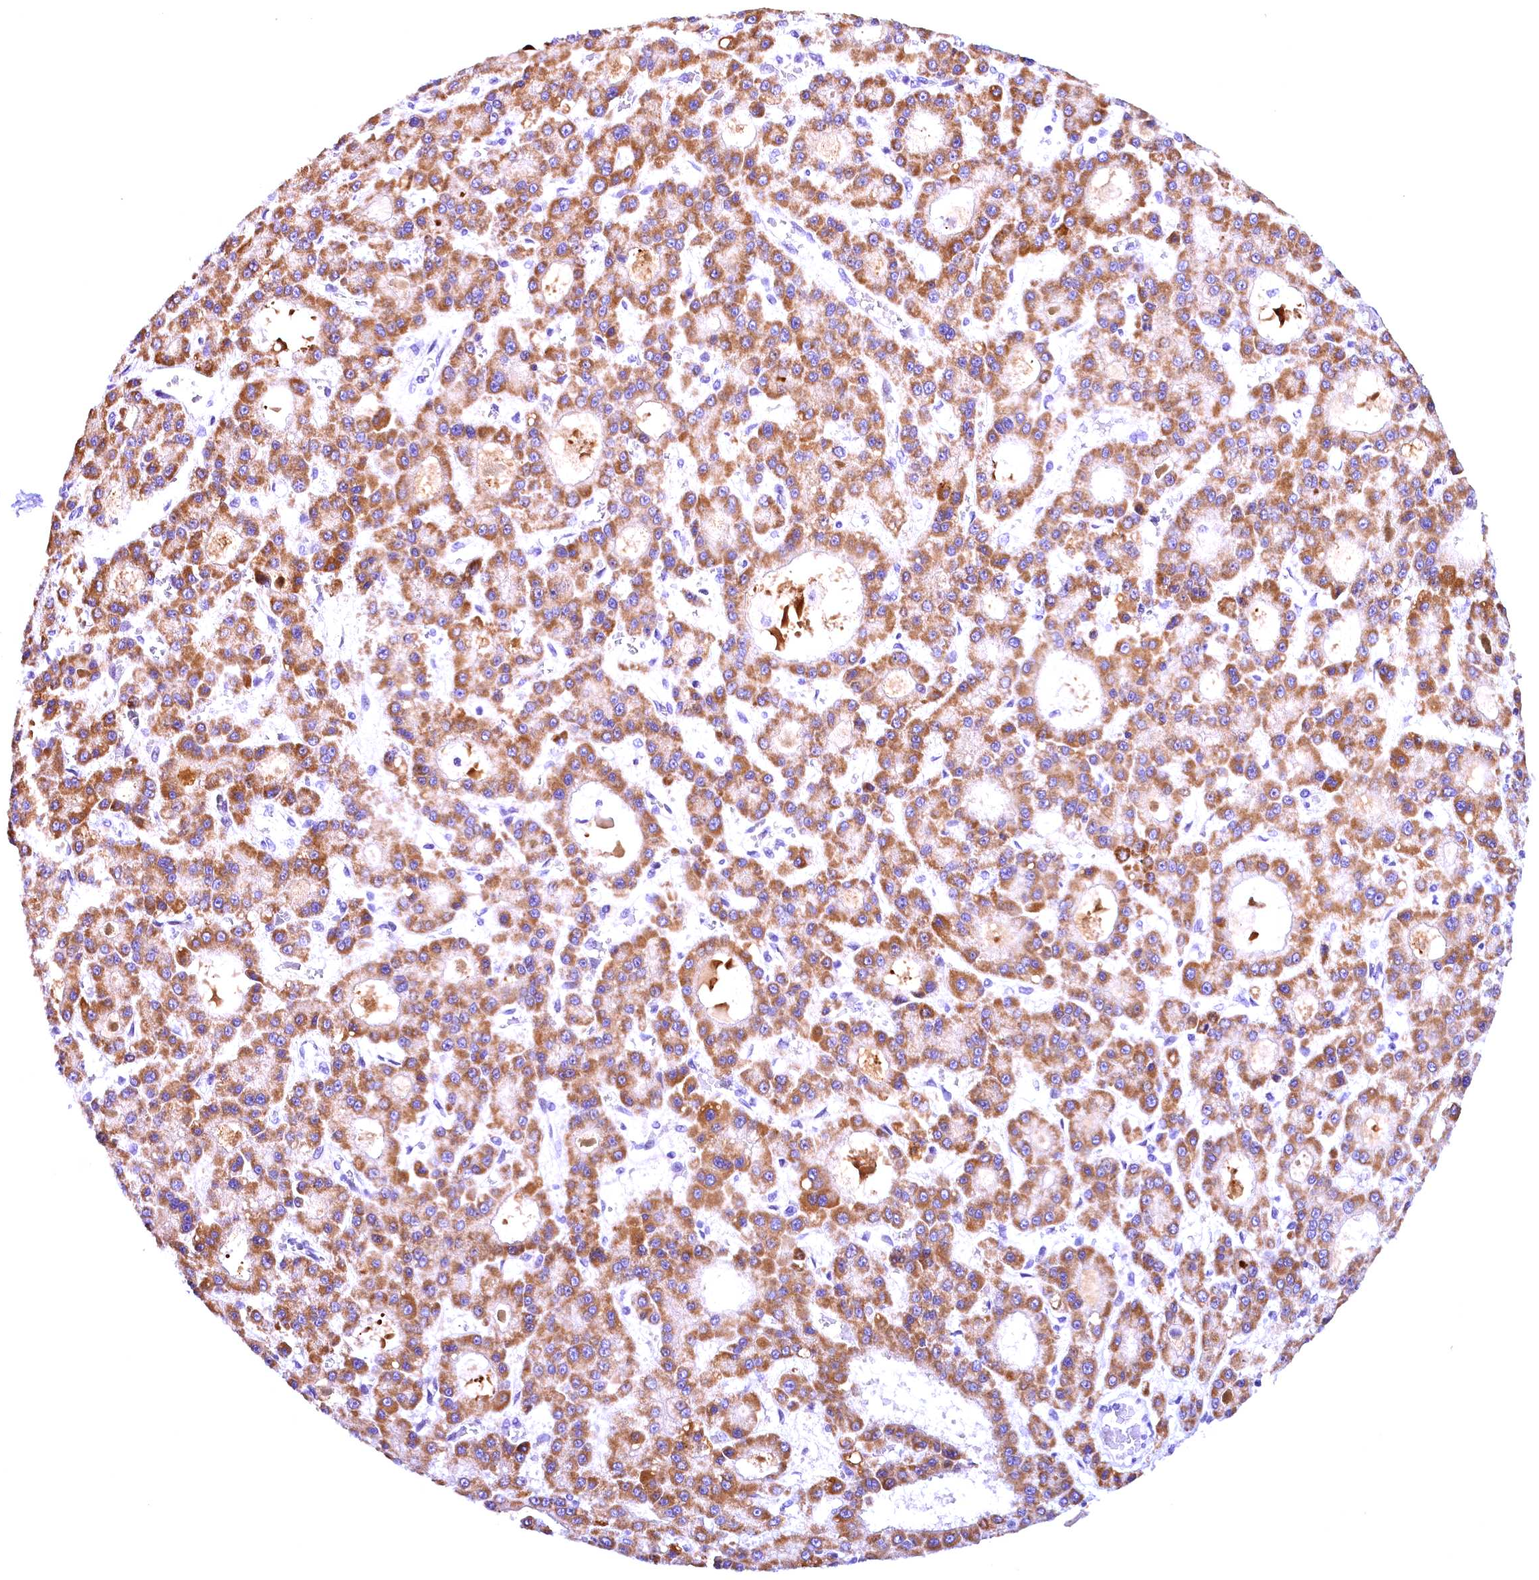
{"staining": {"intensity": "moderate", "quantity": "25%-75%", "location": "cytoplasmic/membranous"}, "tissue": "liver cancer", "cell_type": "Tumor cells", "image_type": "cancer", "snomed": [{"axis": "morphology", "description": "Carcinoma, Hepatocellular, NOS"}, {"axis": "topography", "description": "Liver"}], "caption": "Liver hepatocellular carcinoma stained for a protein (brown) reveals moderate cytoplasmic/membranous positive expression in approximately 25%-75% of tumor cells.", "gene": "CCDC106", "patient": {"sex": "male", "age": 70}}